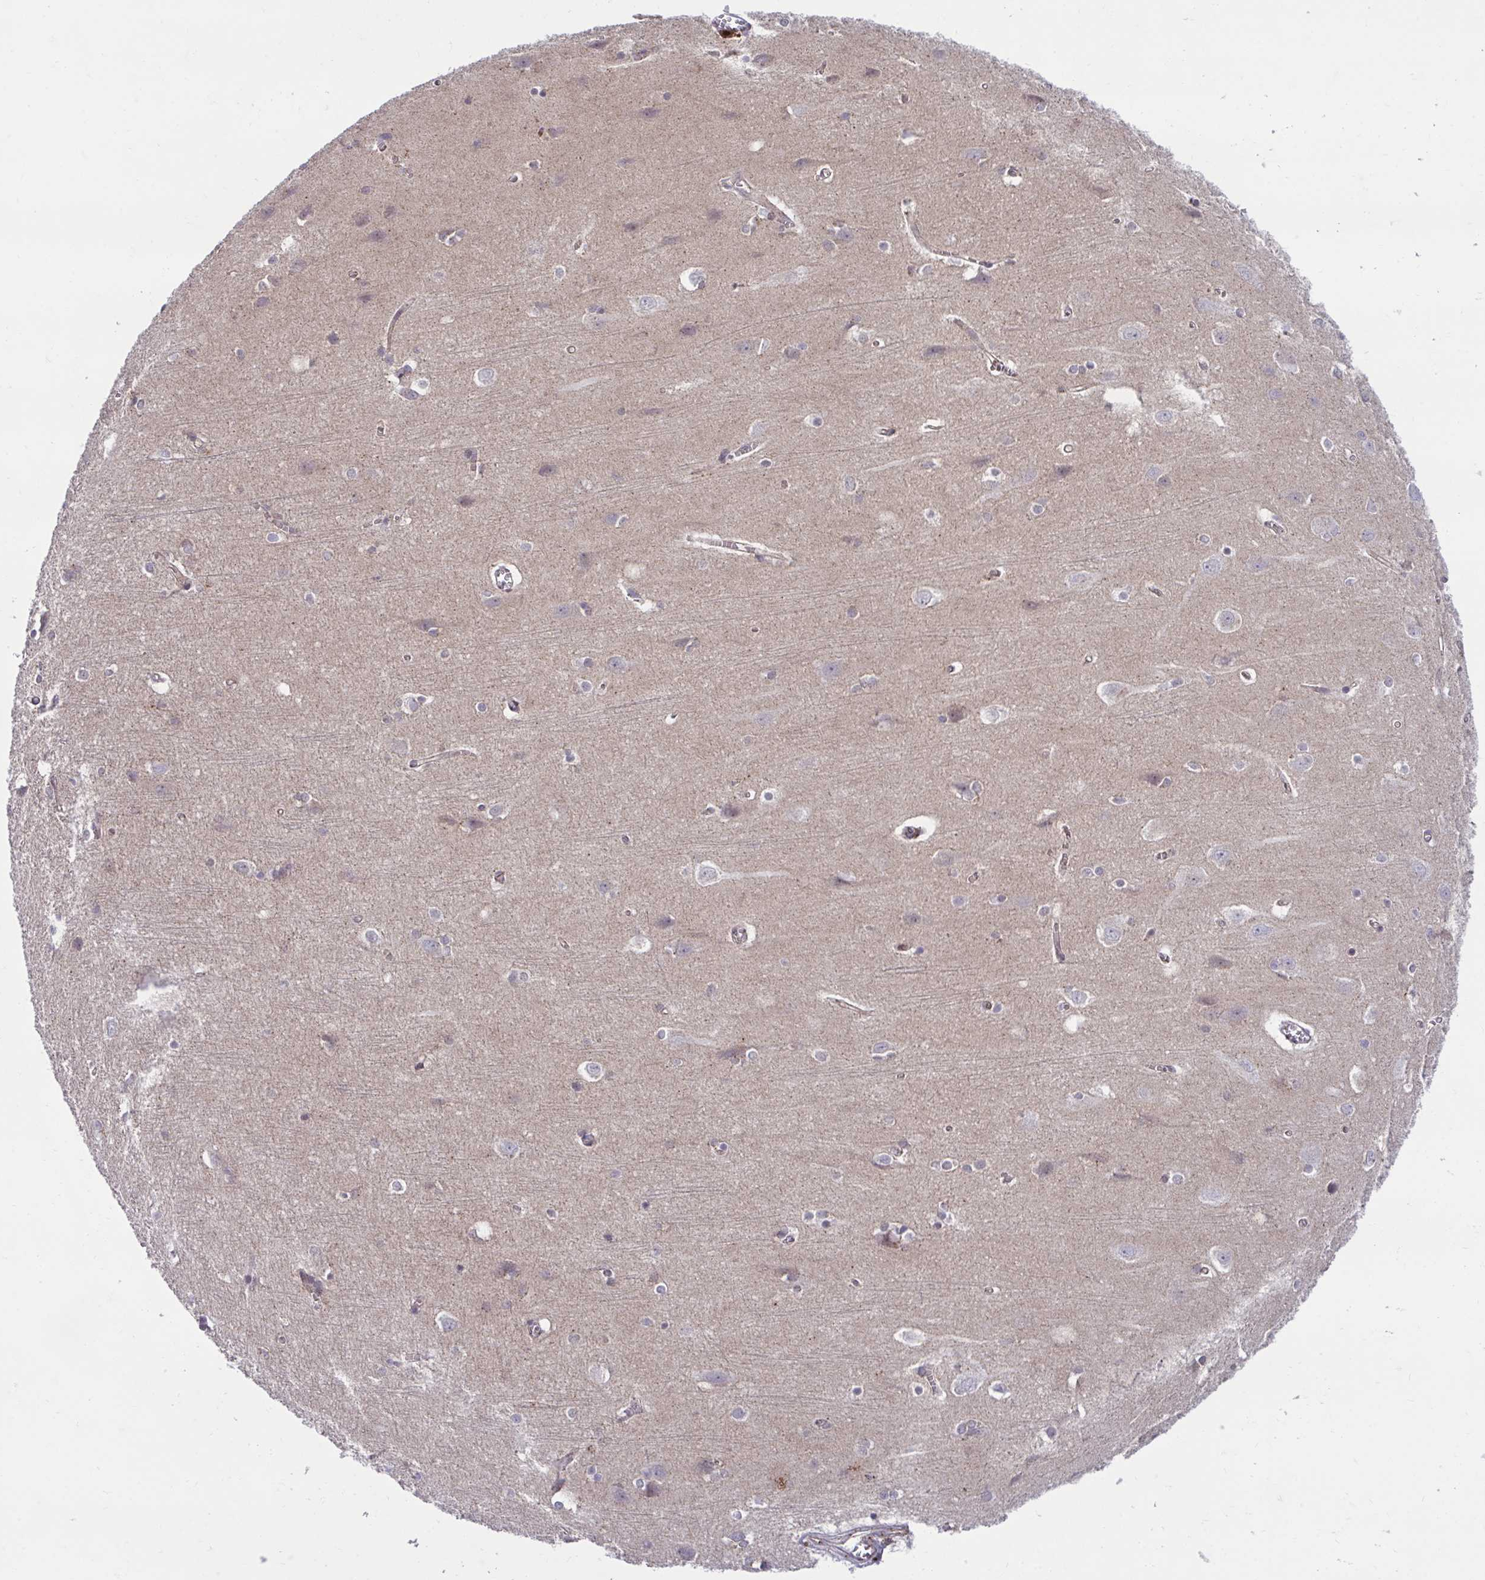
{"staining": {"intensity": "moderate", "quantity": ">75%", "location": "cytoplasmic/membranous"}, "tissue": "cerebral cortex", "cell_type": "Endothelial cells", "image_type": "normal", "snomed": [{"axis": "morphology", "description": "Normal tissue, NOS"}, {"axis": "topography", "description": "Cerebral cortex"}], "caption": "Human cerebral cortex stained for a protein (brown) exhibits moderate cytoplasmic/membranous positive positivity in approximately >75% of endothelial cells.", "gene": "IST1", "patient": {"sex": "male", "age": 37}}